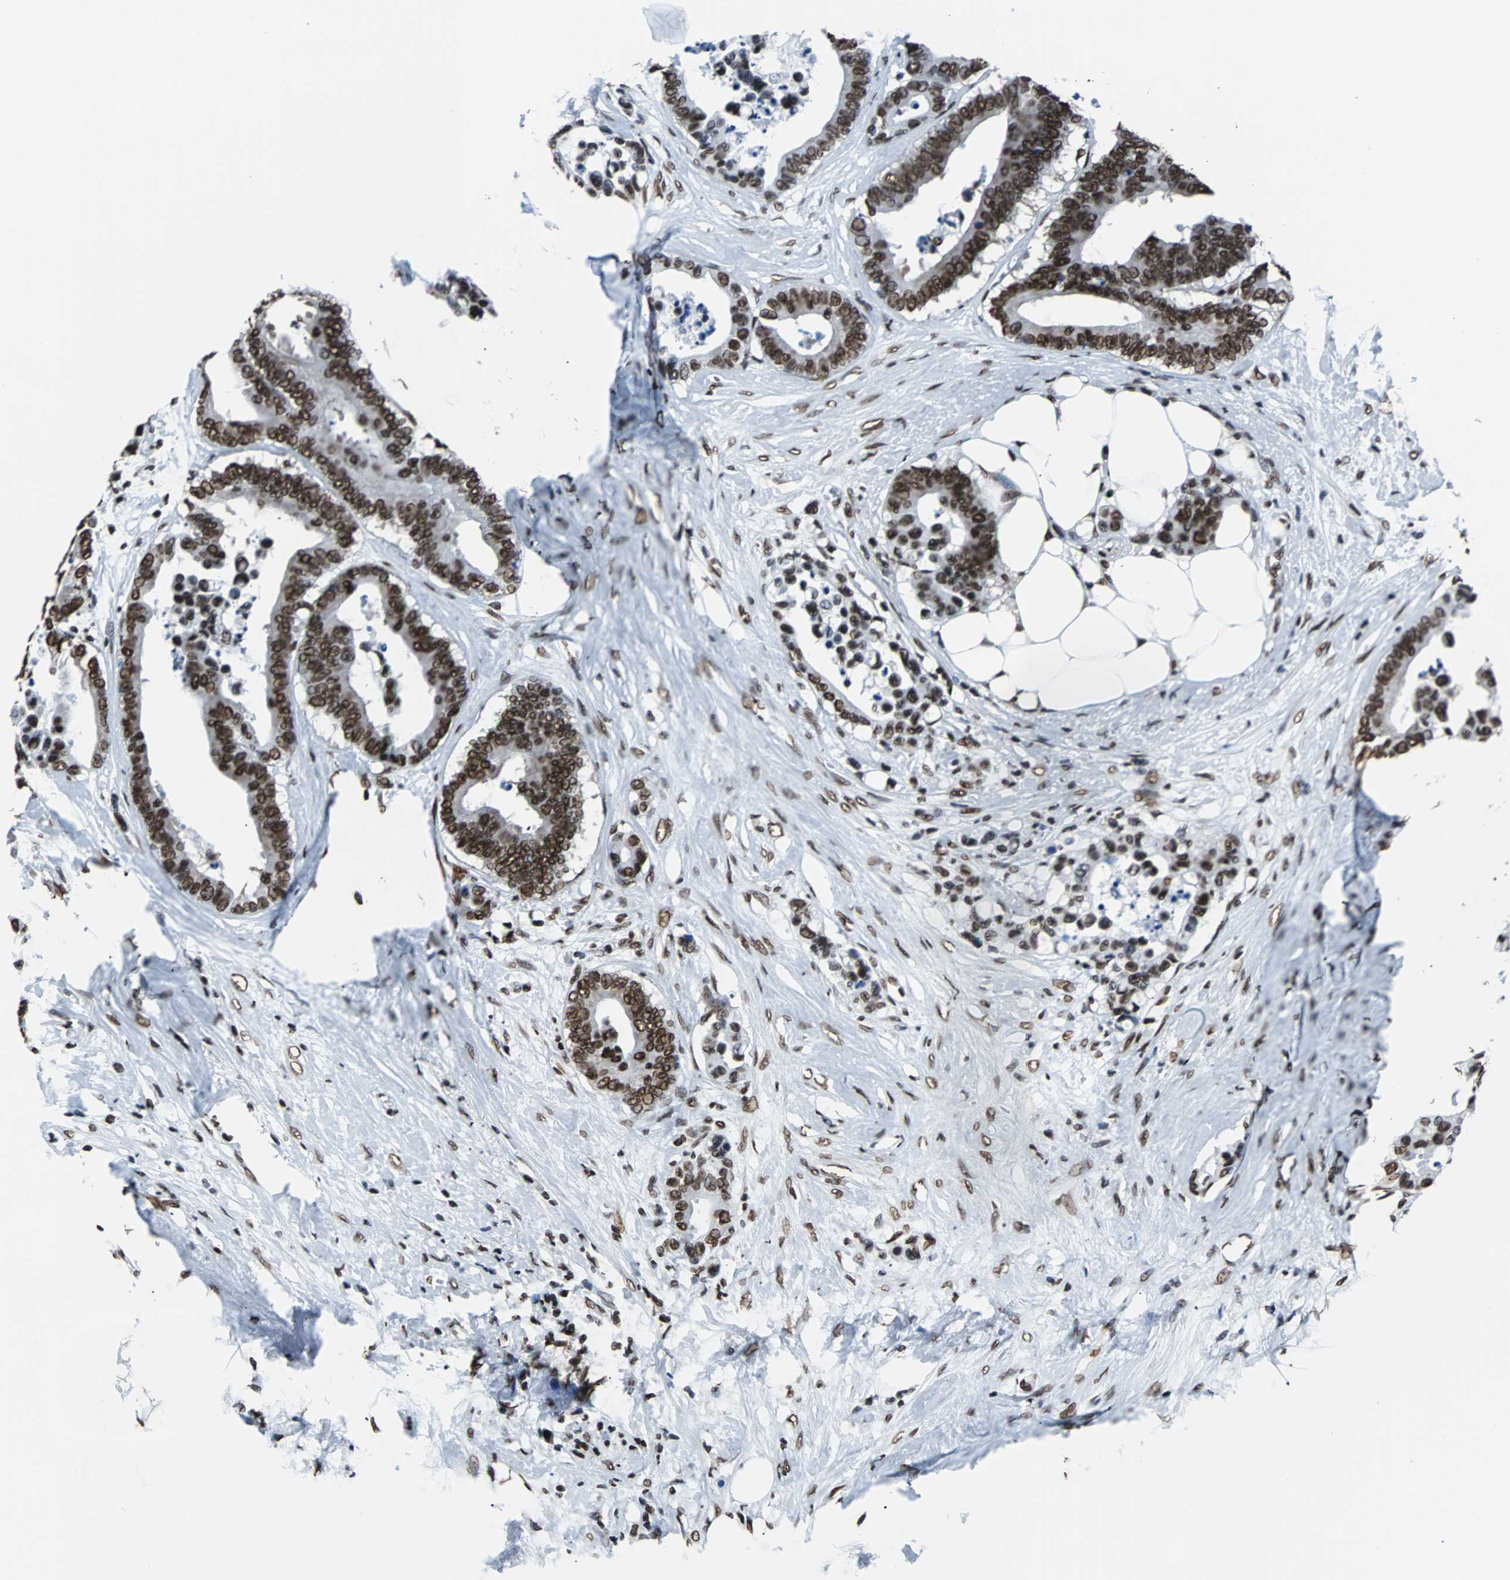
{"staining": {"intensity": "strong", "quantity": ">75%", "location": "nuclear"}, "tissue": "colorectal cancer", "cell_type": "Tumor cells", "image_type": "cancer", "snomed": [{"axis": "morphology", "description": "Adenocarcinoma, NOS"}, {"axis": "topography", "description": "Colon"}], "caption": "A high-resolution histopathology image shows immunohistochemistry staining of adenocarcinoma (colorectal), which displays strong nuclear expression in about >75% of tumor cells. (IHC, brightfield microscopy, high magnification).", "gene": "FUBP1", "patient": {"sex": "male", "age": 82}}